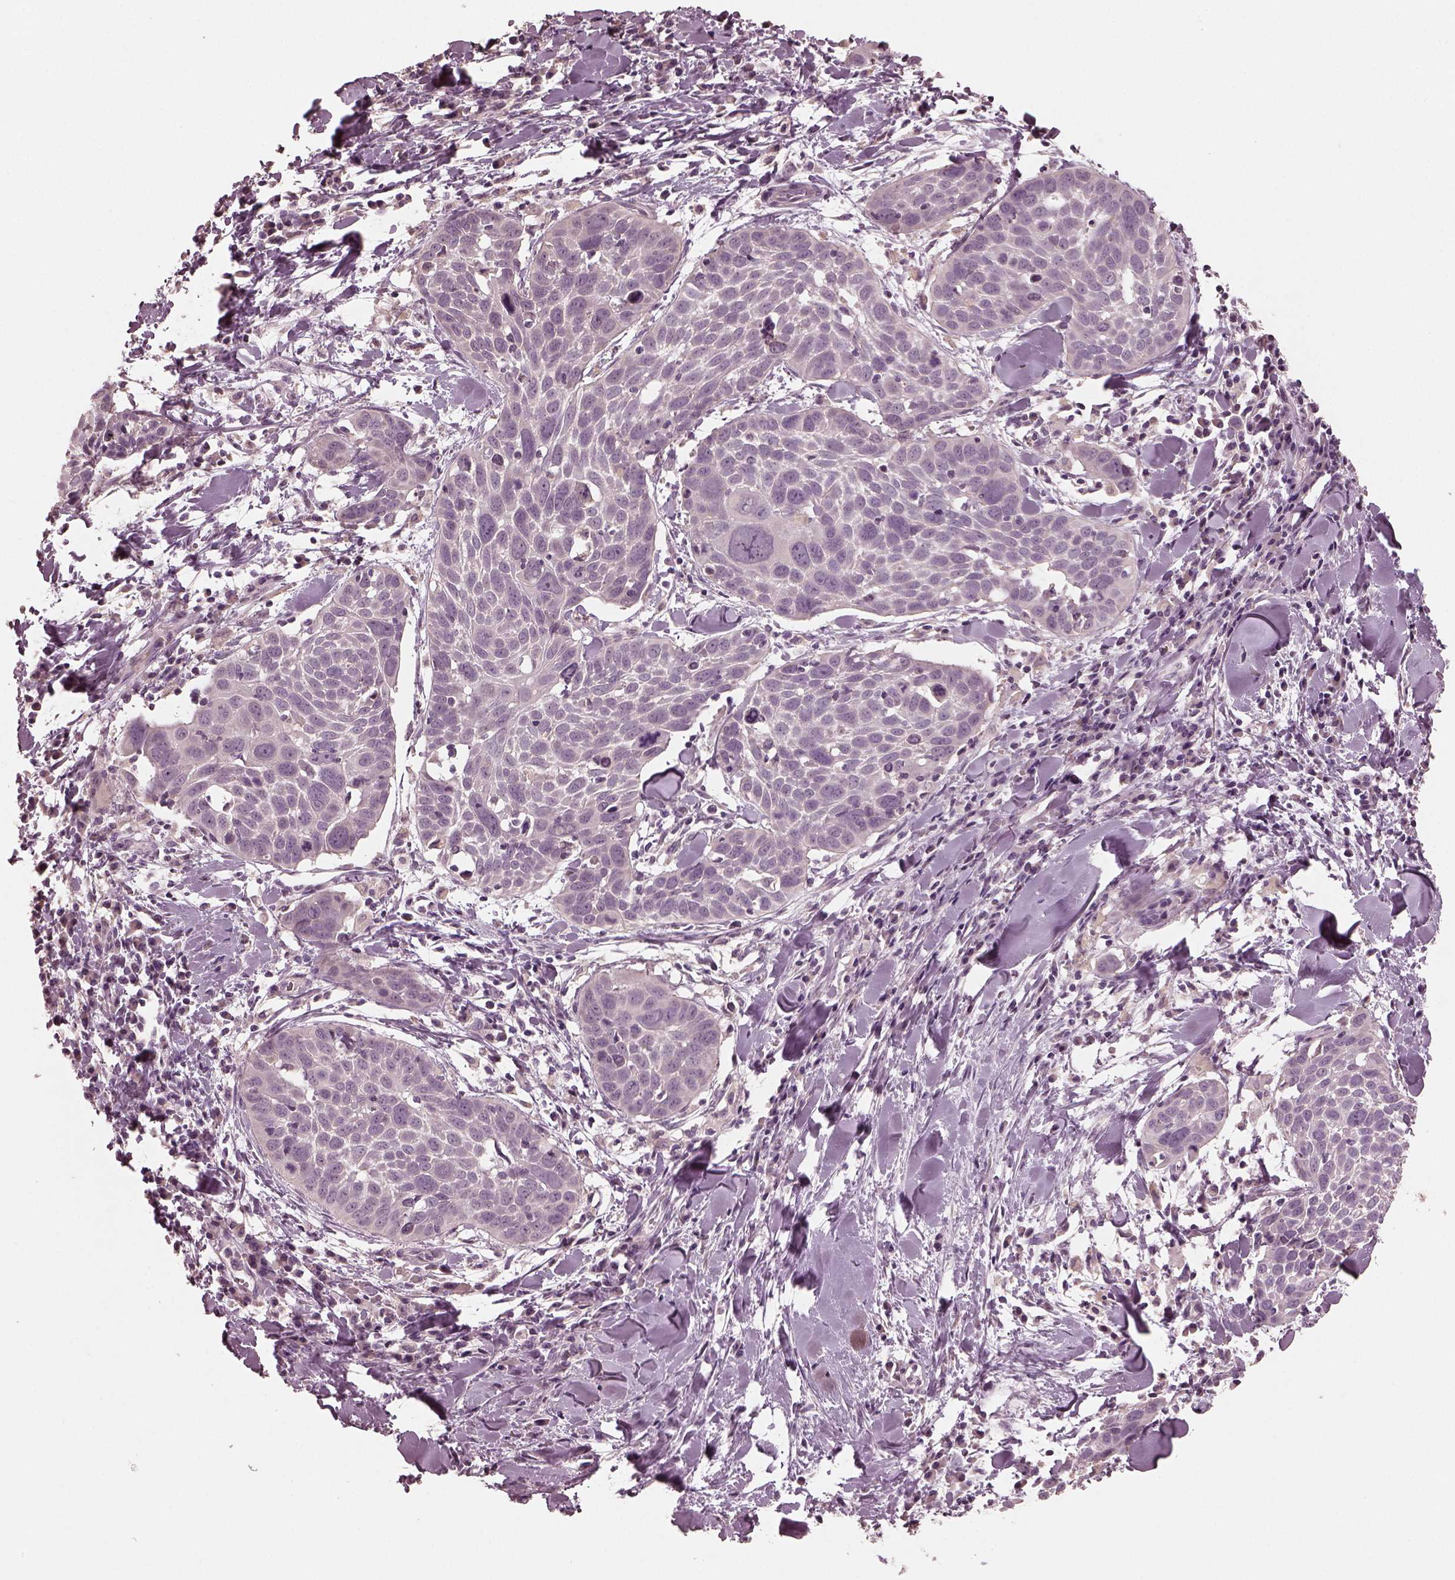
{"staining": {"intensity": "negative", "quantity": "none", "location": "none"}, "tissue": "lung cancer", "cell_type": "Tumor cells", "image_type": "cancer", "snomed": [{"axis": "morphology", "description": "Squamous cell carcinoma, NOS"}, {"axis": "topography", "description": "Lung"}], "caption": "Immunohistochemical staining of lung cancer (squamous cell carcinoma) displays no significant expression in tumor cells.", "gene": "RCVRN", "patient": {"sex": "male", "age": 57}}